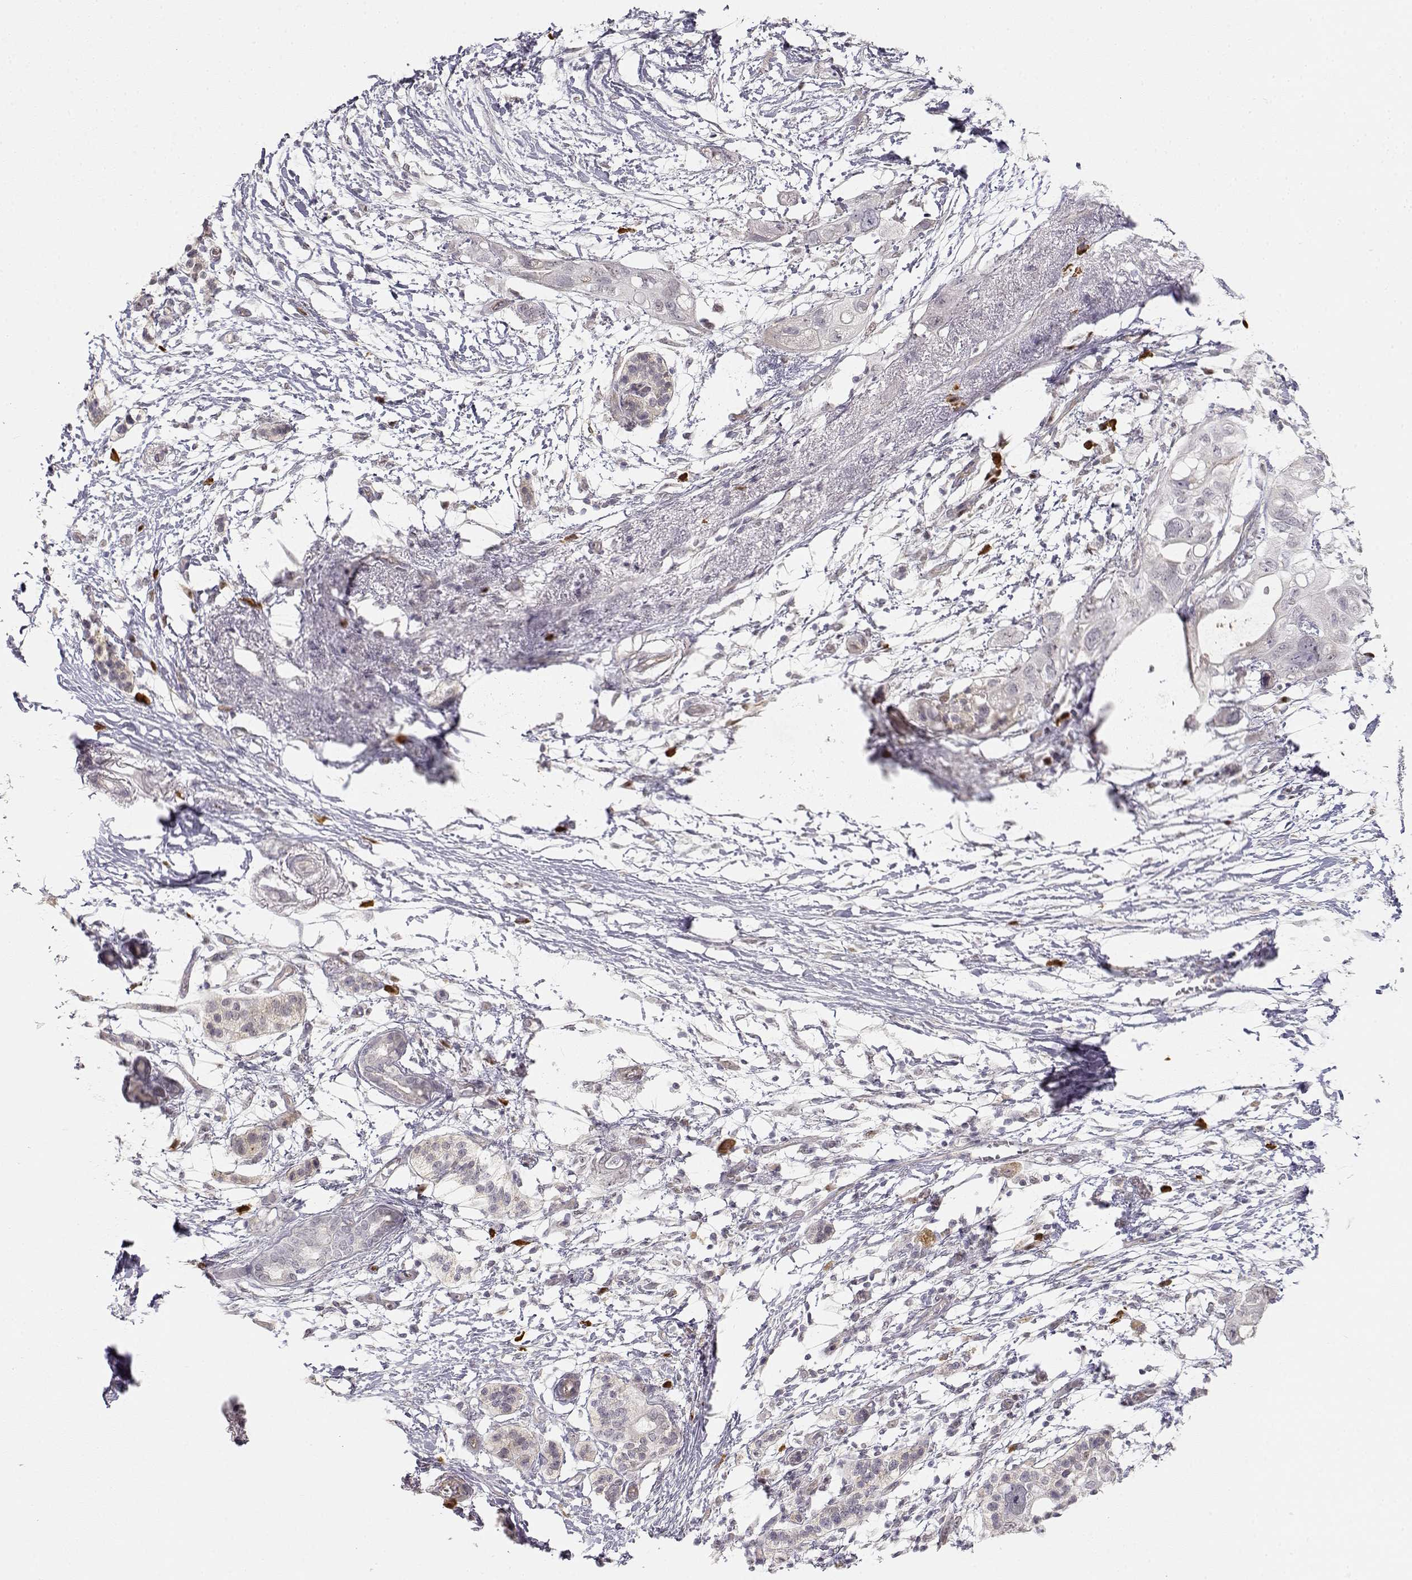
{"staining": {"intensity": "negative", "quantity": "none", "location": "none"}, "tissue": "pancreatic cancer", "cell_type": "Tumor cells", "image_type": "cancer", "snomed": [{"axis": "morphology", "description": "Adenocarcinoma, NOS"}, {"axis": "topography", "description": "Pancreas"}], "caption": "A photomicrograph of human pancreatic cancer is negative for staining in tumor cells. (DAB (3,3'-diaminobenzidine) IHC, high magnification).", "gene": "EAF2", "patient": {"sex": "female", "age": 72}}